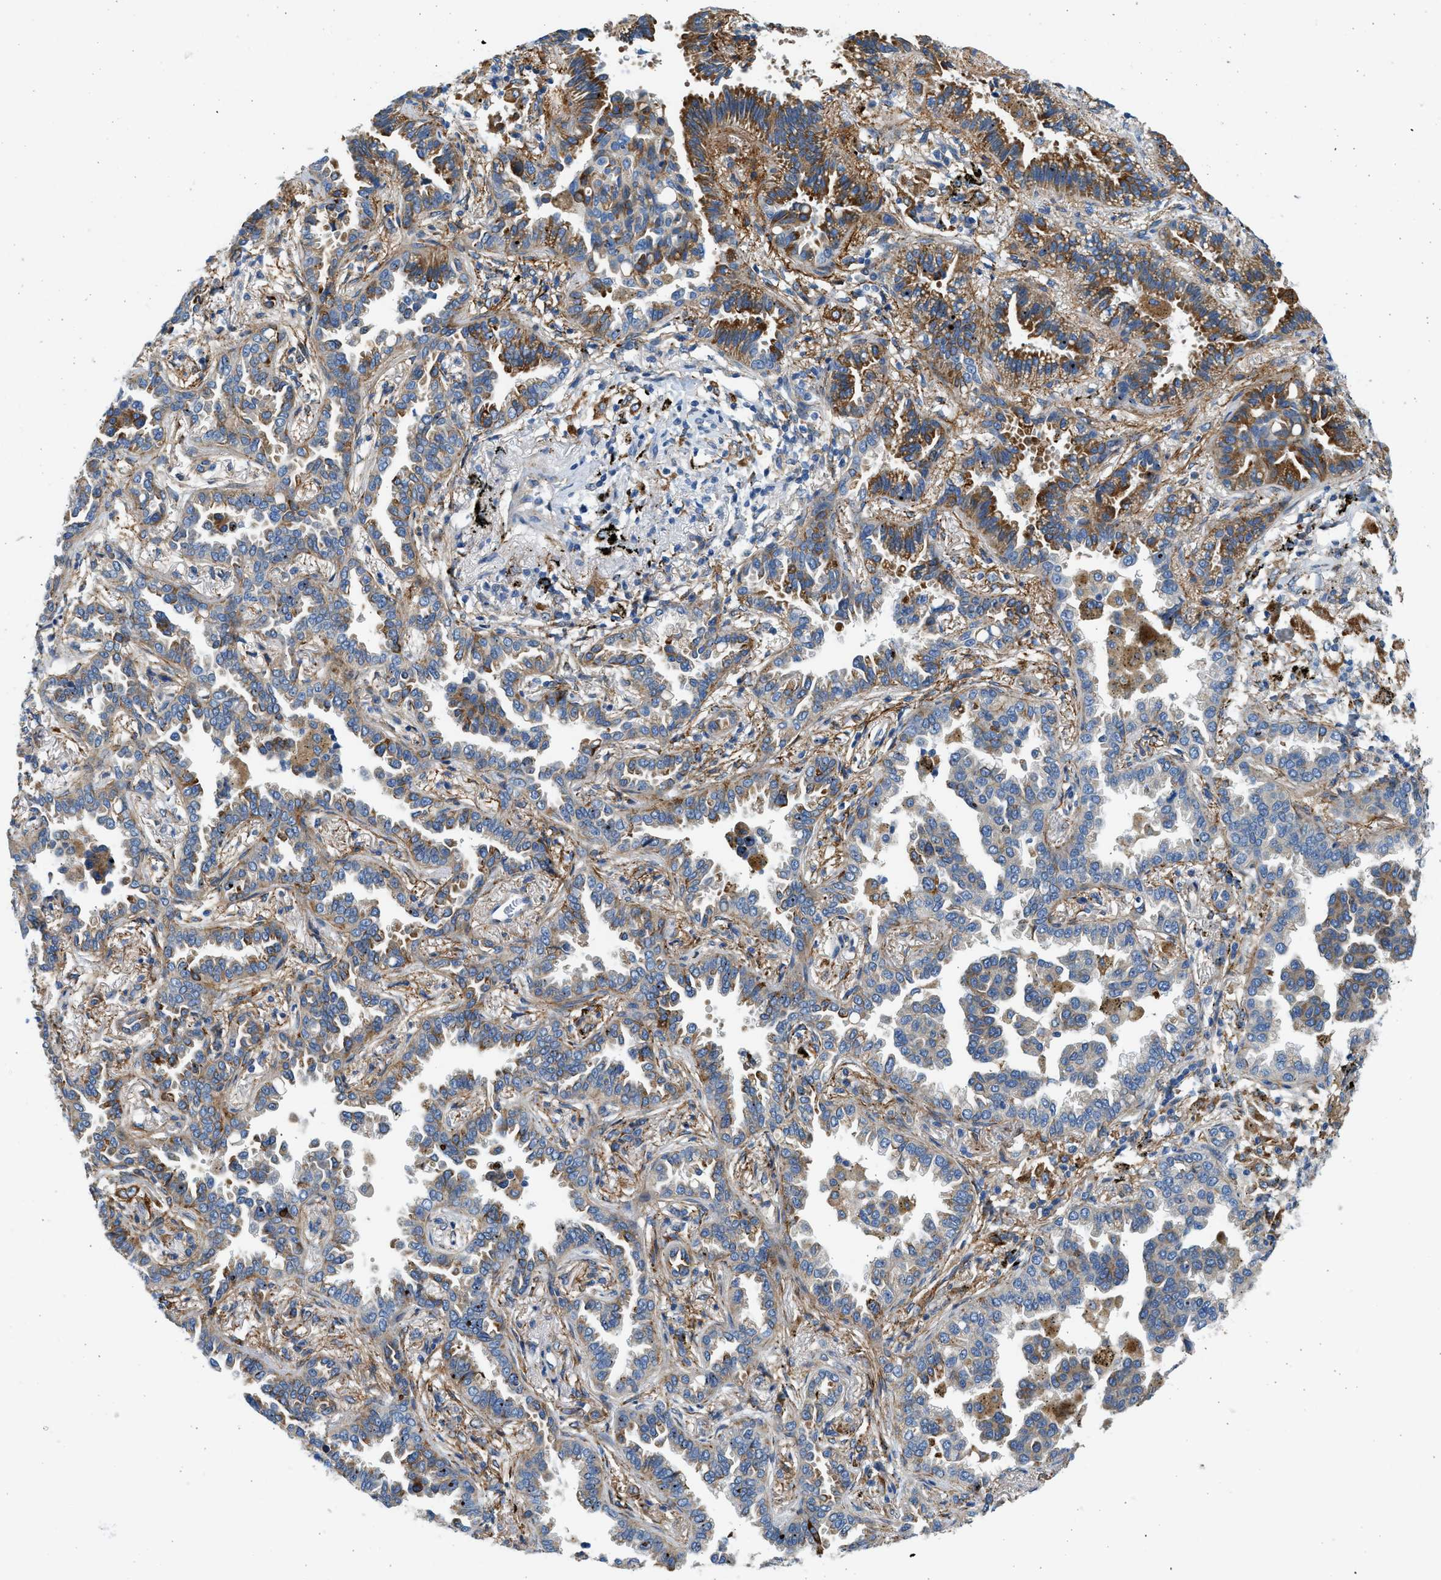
{"staining": {"intensity": "moderate", "quantity": "25%-75%", "location": "cytoplasmic/membranous"}, "tissue": "lung cancer", "cell_type": "Tumor cells", "image_type": "cancer", "snomed": [{"axis": "morphology", "description": "Normal tissue, NOS"}, {"axis": "morphology", "description": "Adenocarcinoma, NOS"}, {"axis": "topography", "description": "Lung"}], "caption": "Human lung cancer (adenocarcinoma) stained with a brown dye shows moderate cytoplasmic/membranous positive expression in about 25%-75% of tumor cells.", "gene": "CNTN6", "patient": {"sex": "male", "age": 59}}